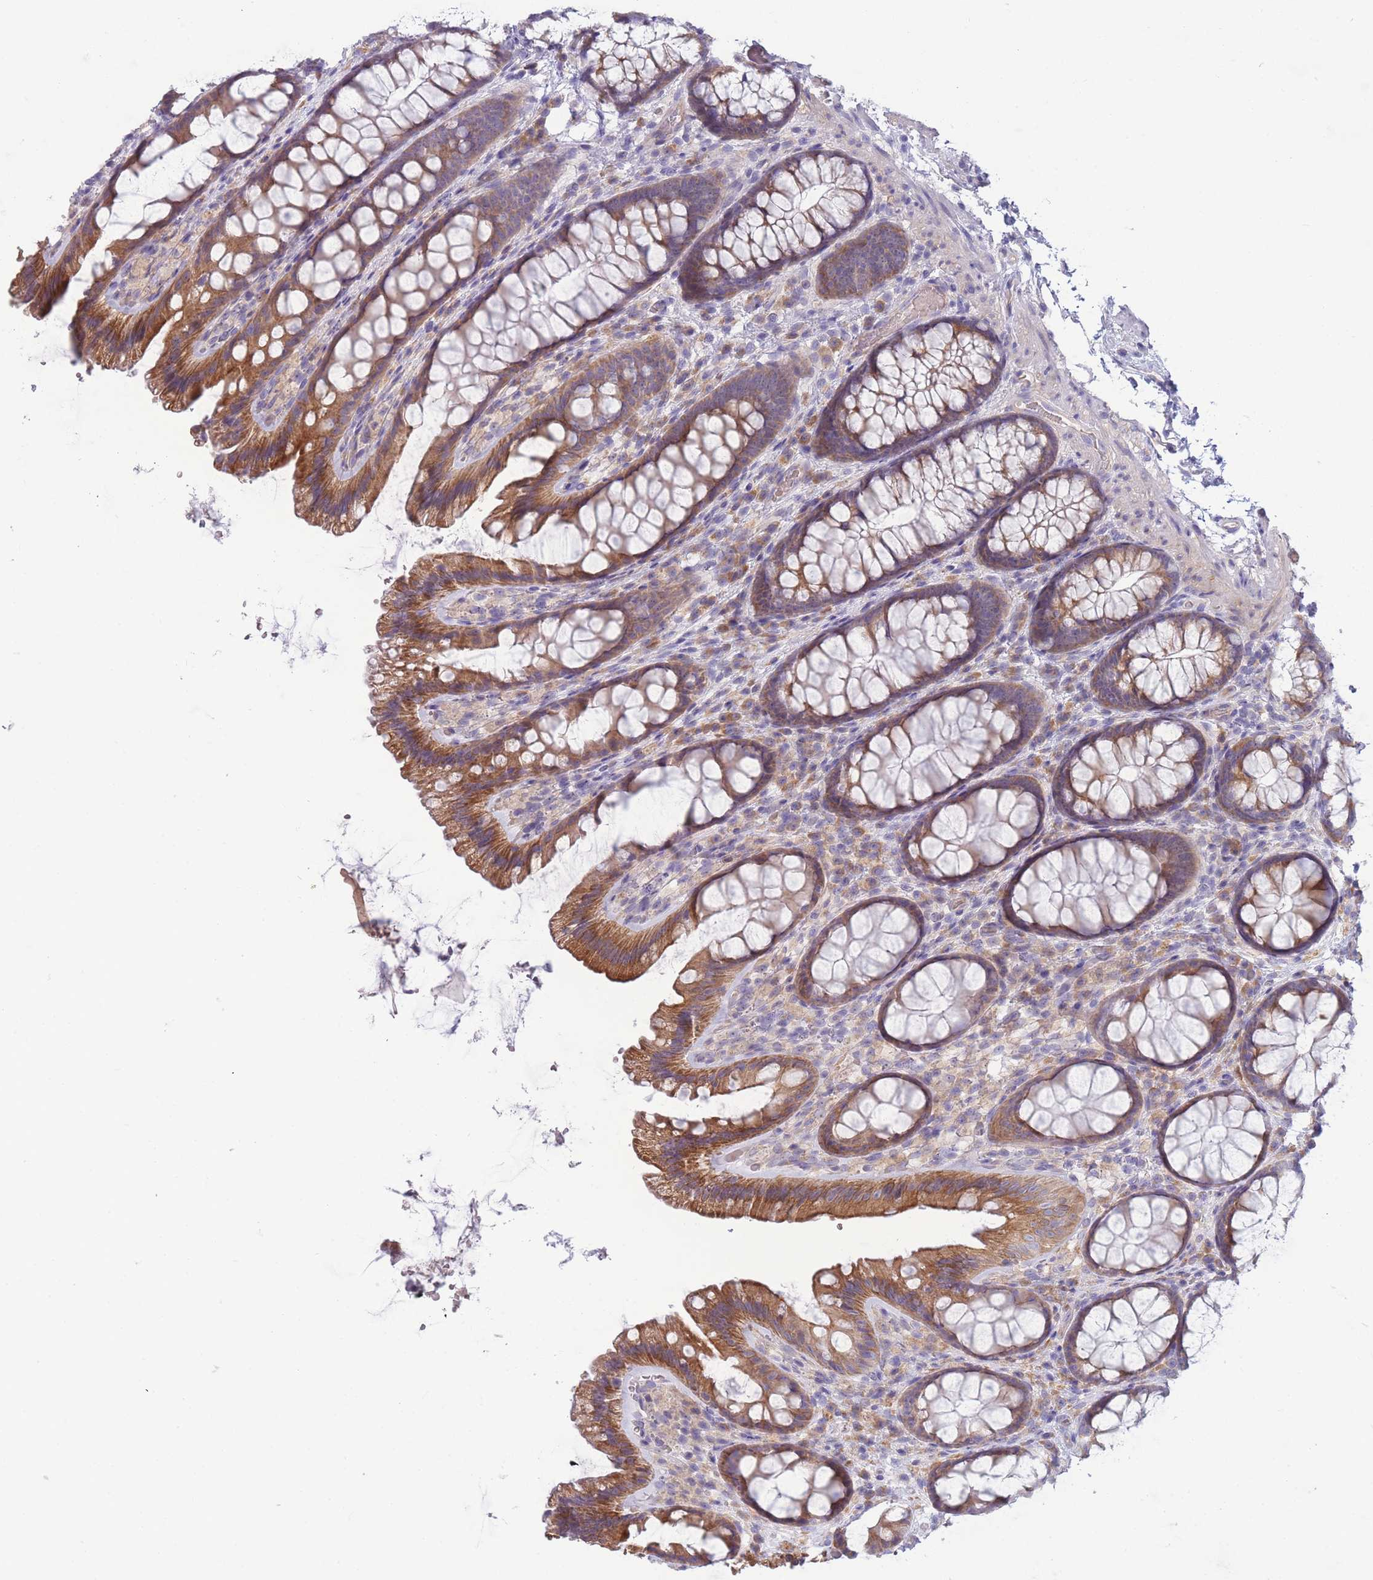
{"staining": {"intensity": "negative", "quantity": "none", "location": "none"}, "tissue": "colon", "cell_type": "Endothelial cells", "image_type": "normal", "snomed": [{"axis": "morphology", "description": "Normal tissue, NOS"}, {"axis": "topography", "description": "Colon"}], "caption": "Endothelial cells show no significant positivity in normal colon. (IHC, brightfield microscopy, high magnification).", "gene": "NDUFAF6", "patient": {"sex": "male", "age": 46}}